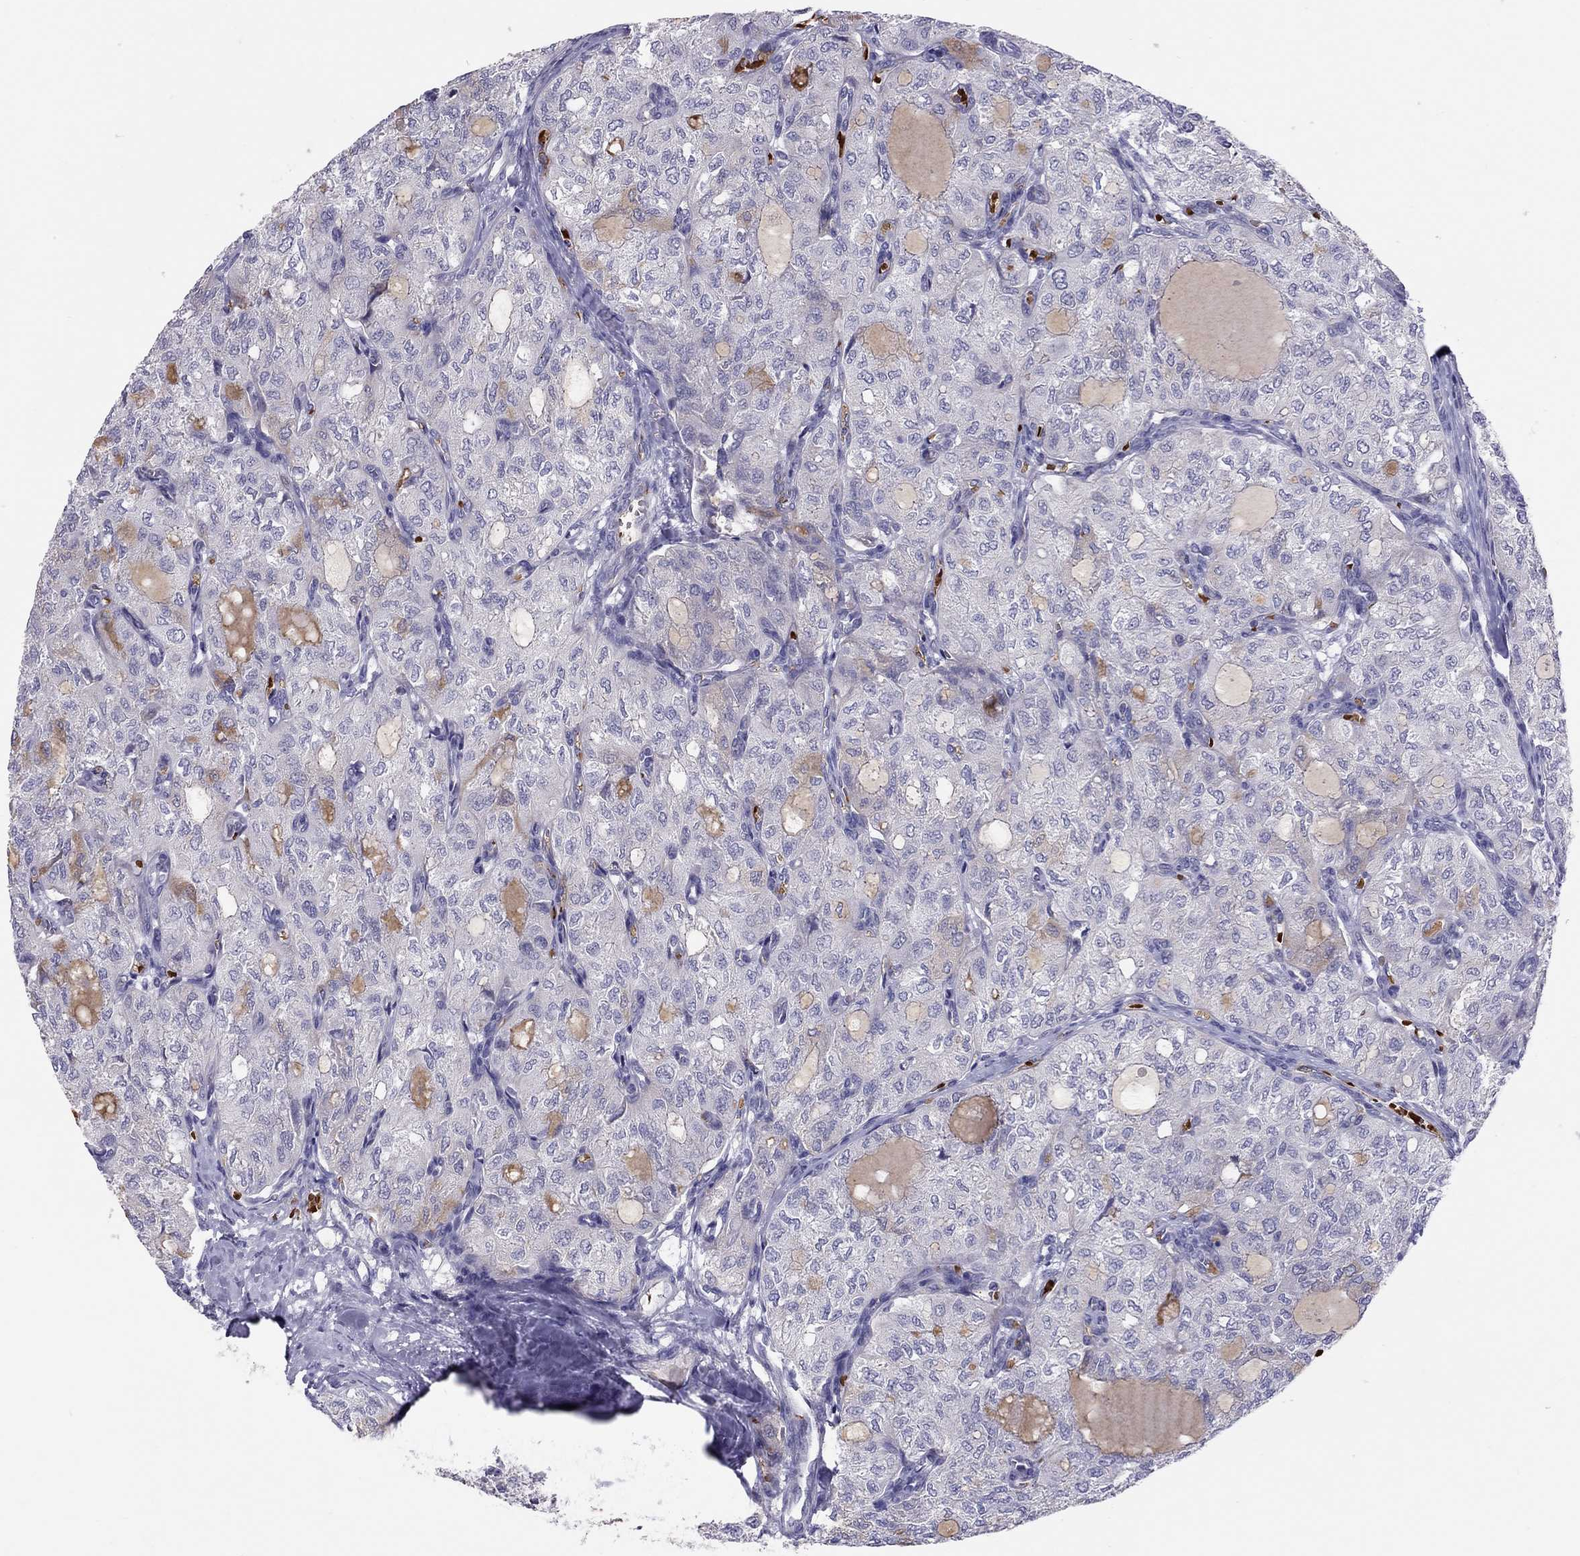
{"staining": {"intensity": "negative", "quantity": "none", "location": "none"}, "tissue": "thyroid cancer", "cell_type": "Tumor cells", "image_type": "cancer", "snomed": [{"axis": "morphology", "description": "Follicular adenoma carcinoma, NOS"}, {"axis": "topography", "description": "Thyroid gland"}], "caption": "Human thyroid cancer stained for a protein using immunohistochemistry (IHC) displays no staining in tumor cells.", "gene": "FRMD1", "patient": {"sex": "male", "age": 75}}